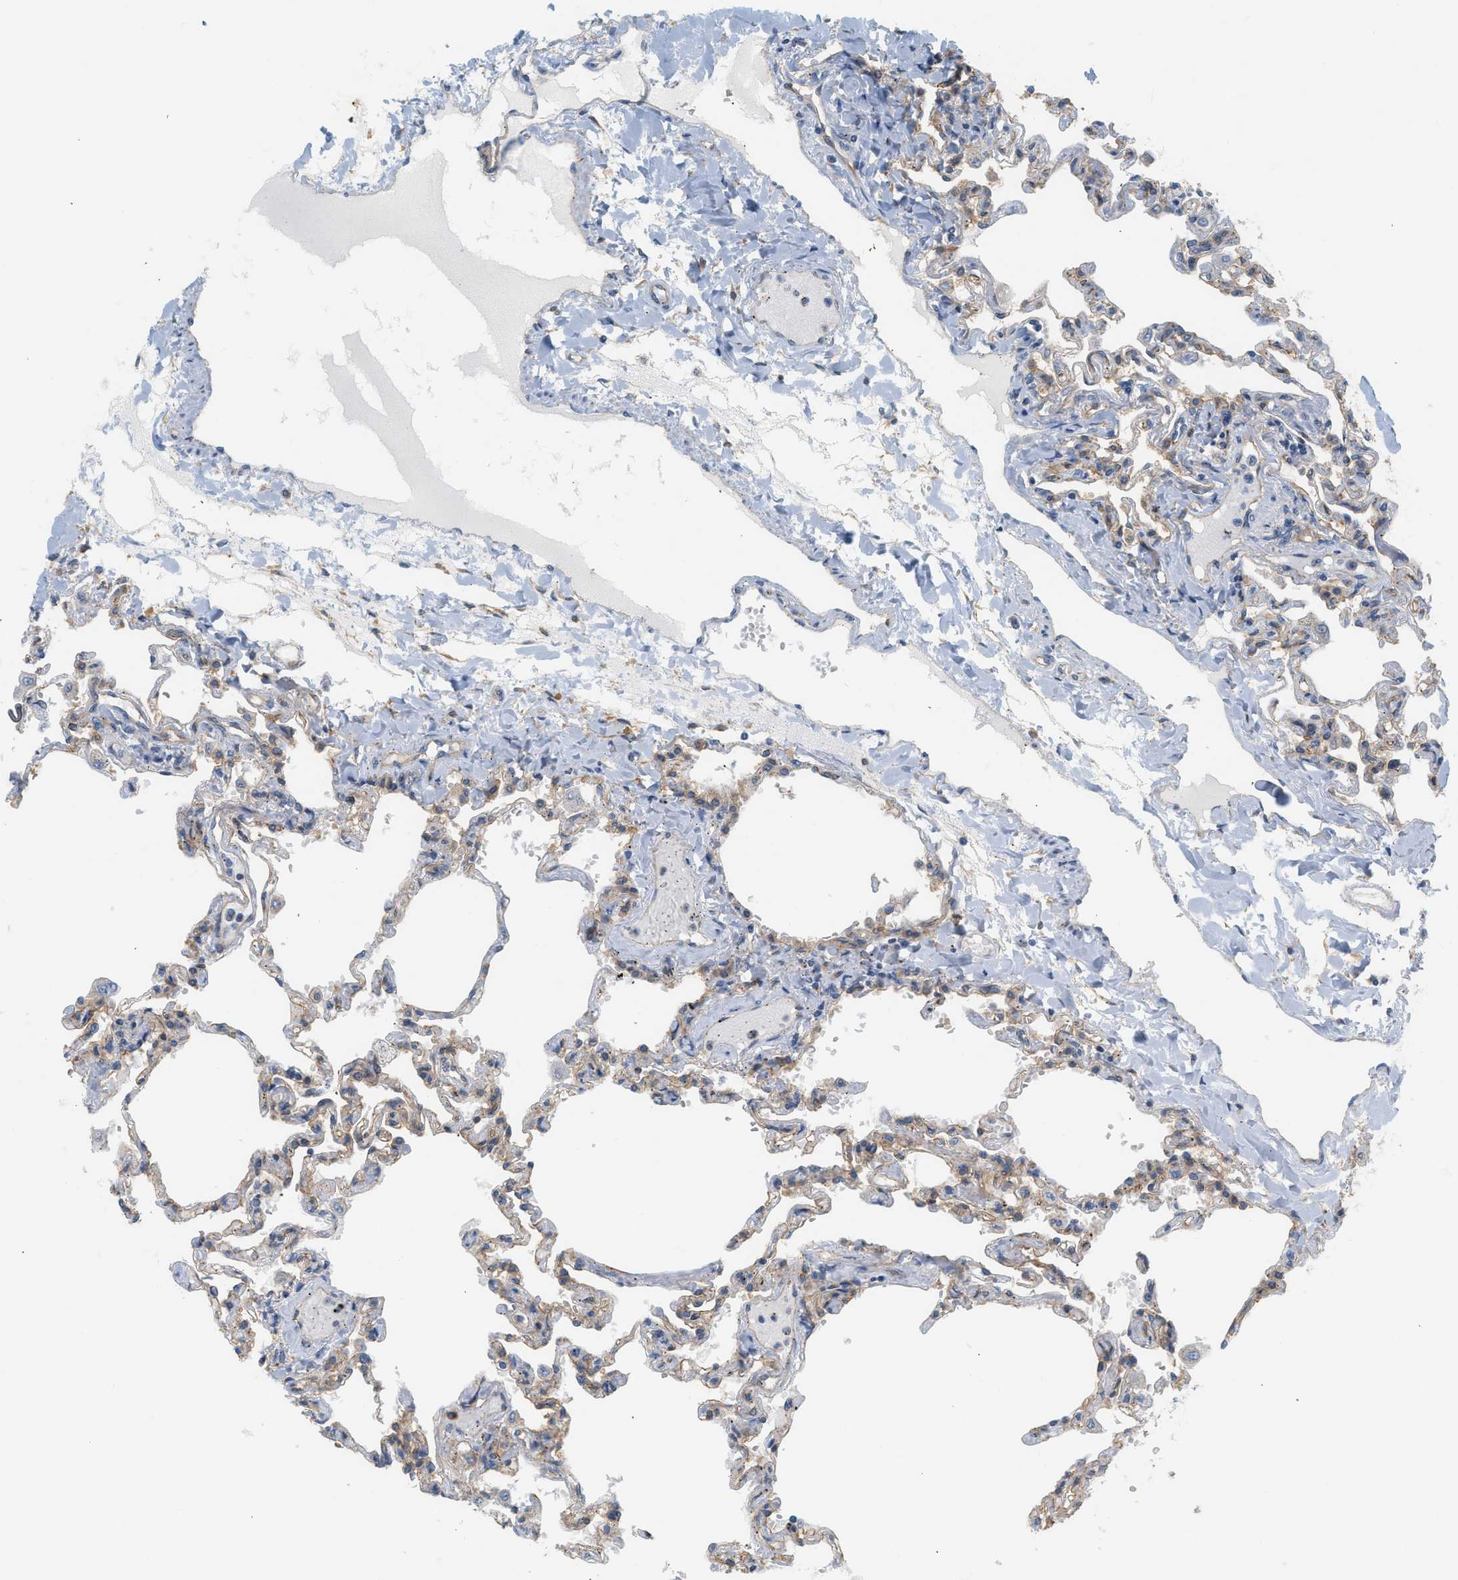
{"staining": {"intensity": "weak", "quantity": "25%-75%", "location": "cytoplasmic/membranous"}, "tissue": "lung", "cell_type": "Alveolar cells", "image_type": "normal", "snomed": [{"axis": "morphology", "description": "Normal tissue, NOS"}, {"axis": "topography", "description": "Lung"}], "caption": "Immunohistochemical staining of benign human lung demonstrates weak cytoplasmic/membranous protein staining in about 25%-75% of alveolar cells. The protein of interest is stained brown, and the nuclei are stained in blue (DAB (3,3'-diaminobenzidine) IHC with brightfield microscopy, high magnification).", "gene": "CTXN1", "patient": {"sex": "male", "age": 21}}